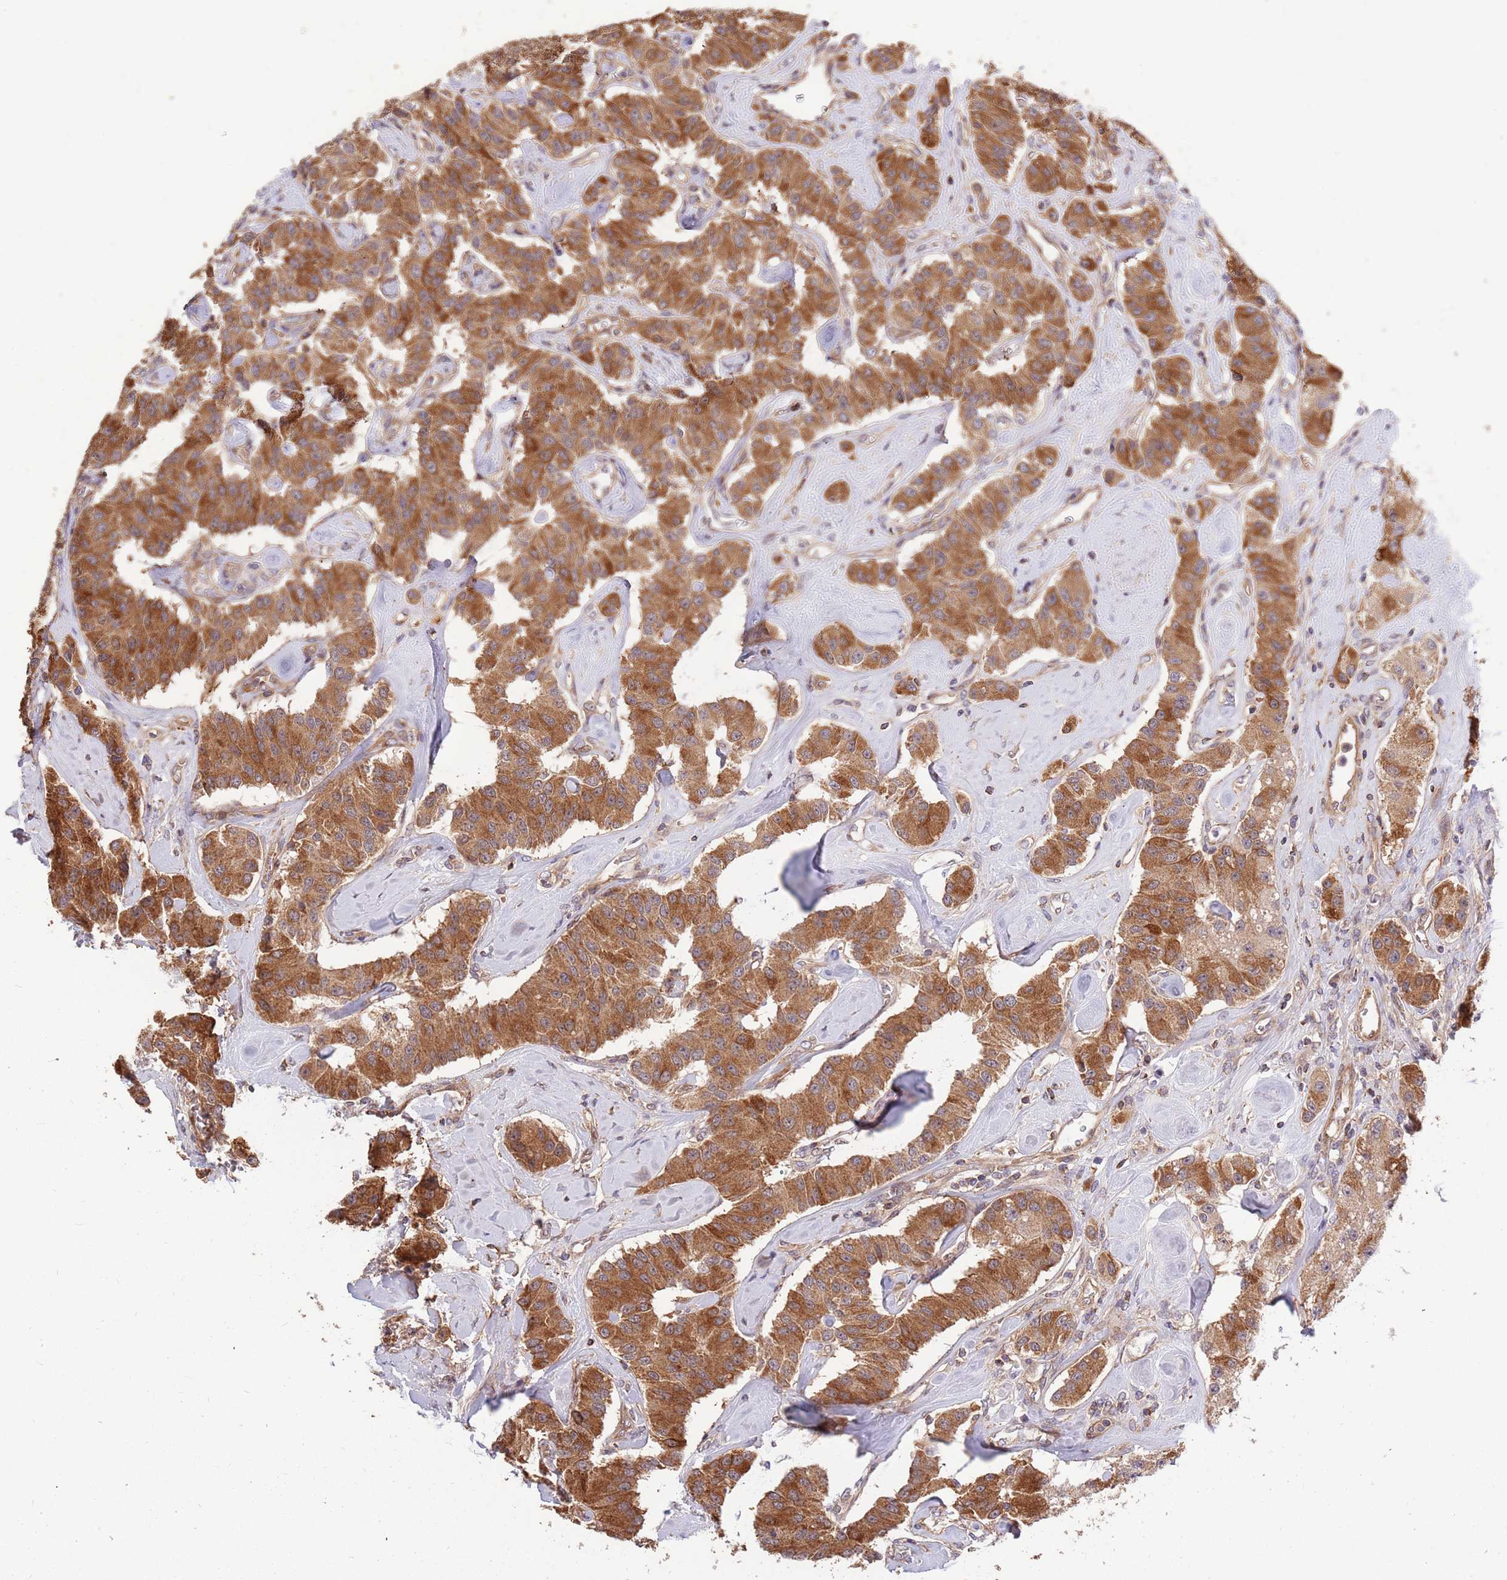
{"staining": {"intensity": "strong", "quantity": ">75%", "location": "cytoplasmic/membranous"}, "tissue": "carcinoid", "cell_type": "Tumor cells", "image_type": "cancer", "snomed": [{"axis": "morphology", "description": "Carcinoid, malignant, NOS"}, {"axis": "topography", "description": "Pancreas"}], "caption": "Immunohistochemical staining of human malignant carcinoid displays high levels of strong cytoplasmic/membranous protein positivity in about >75% of tumor cells.", "gene": "HAUS3", "patient": {"sex": "male", "age": 41}}